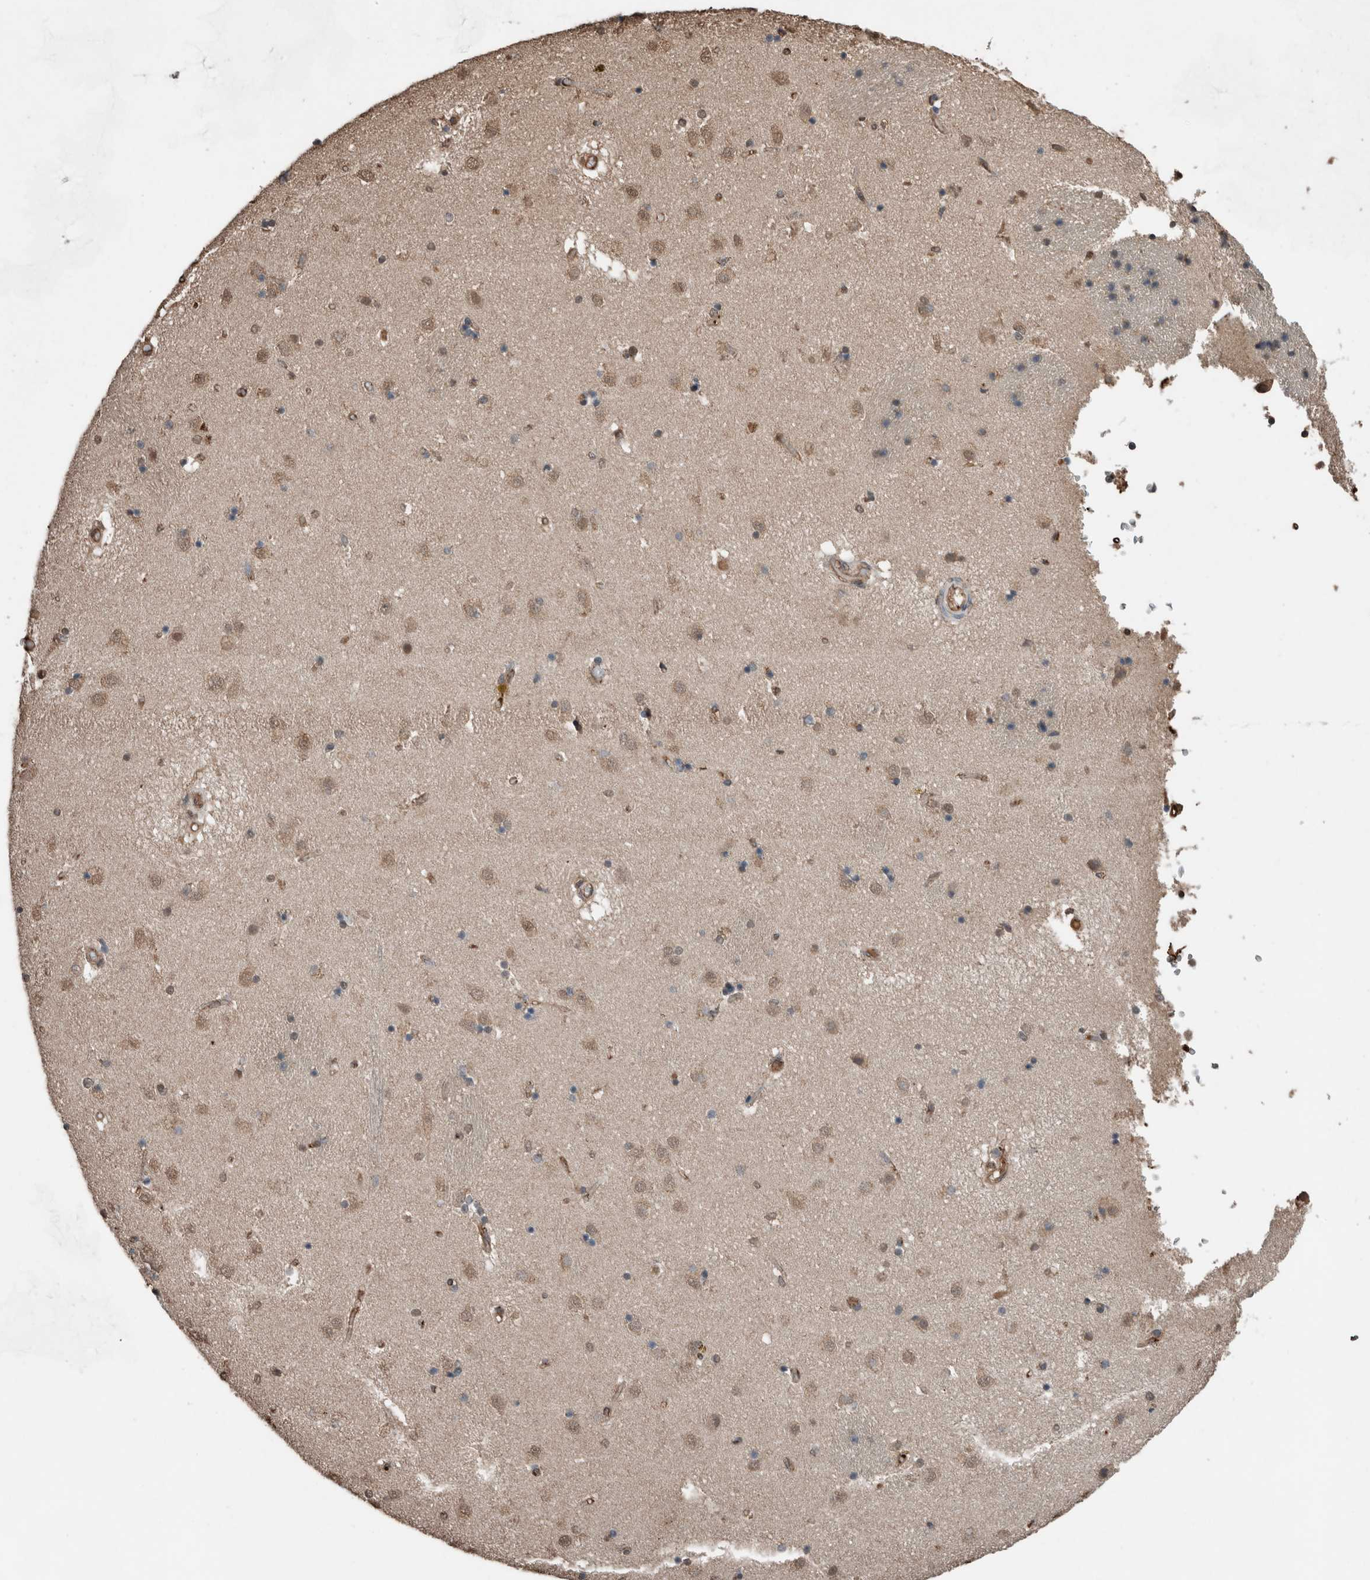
{"staining": {"intensity": "weak", "quantity": "<25%", "location": "cytoplasmic/membranous"}, "tissue": "caudate", "cell_type": "Glial cells", "image_type": "normal", "snomed": [{"axis": "morphology", "description": "Normal tissue, NOS"}, {"axis": "topography", "description": "Lateral ventricle wall"}], "caption": "A high-resolution histopathology image shows immunohistochemistry staining of benign caudate, which displays no significant expression in glial cells.", "gene": "S100A10", "patient": {"sex": "male", "age": 70}}